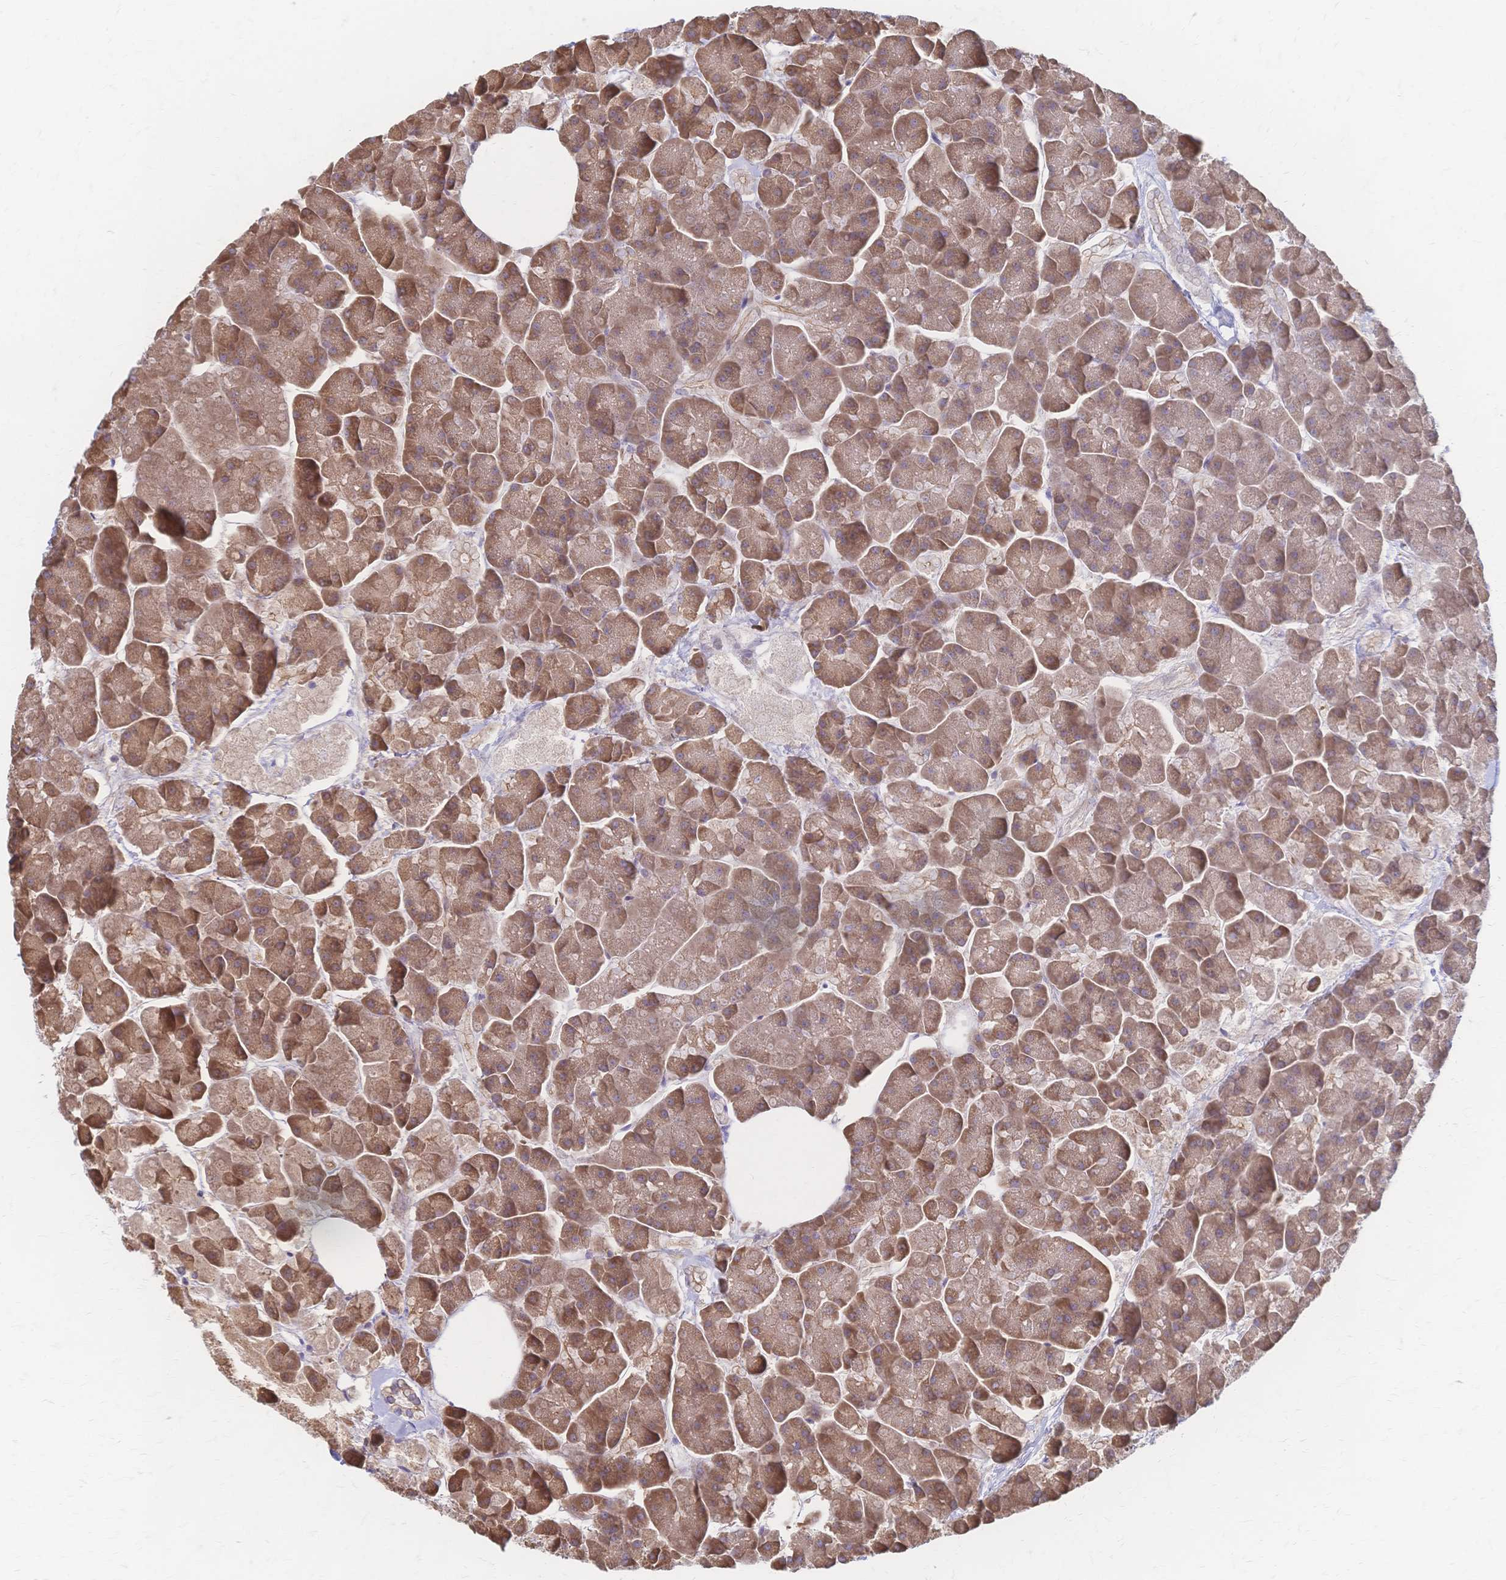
{"staining": {"intensity": "moderate", "quantity": ">75%", "location": "cytoplasmic/membranous"}, "tissue": "pancreas", "cell_type": "Exocrine glandular cells", "image_type": "normal", "snomed": [{"axis": "morphology", "description": "Normal tissue, NOS"}, {"axis": "topography", "description": "Pancreas"}, {"axis": "topography", "description": "Peripheral nerve tissue"}], "caption": "An immunohistochemistry image of benign tissue is shown. Protein staining in brown highlights moderate cytoplasmic/membranous positivity in pancreas within exocrine glandular cells.", "gene": "CYB5A", "patient": {"sex": "male", "age": 54}}